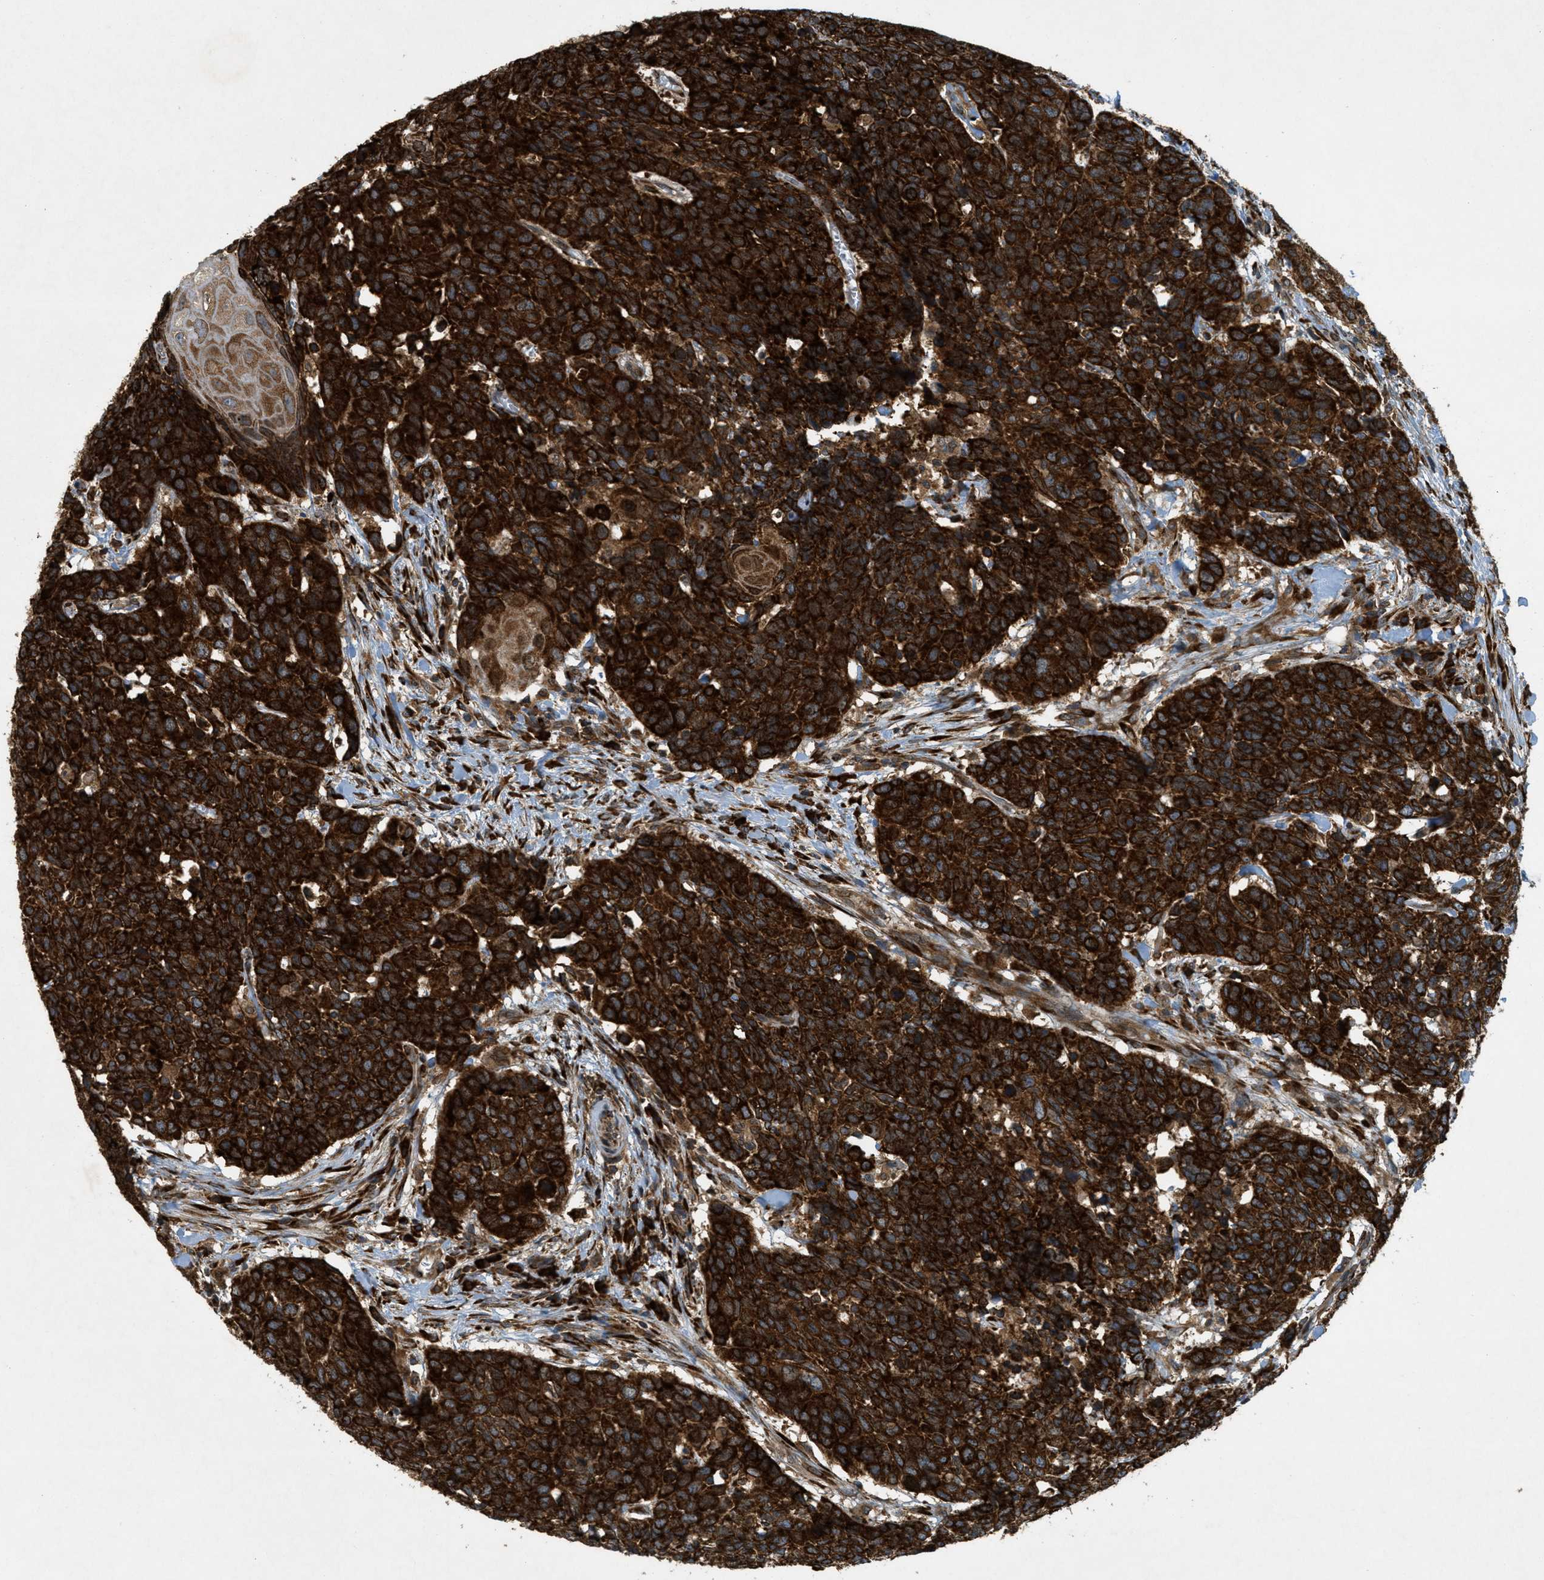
{"staining": {"intensity": "strong", "quantity": ">75%", "location": "cytoplasmic/membranous"}, "tissue": "head and neck cancer", "cell_type": "Tumor cells", "image_type": "cancer", "snomed": [{"axis": "morphology", "description": "Squamous cell carcinoma, NOS"}, {"axis": "topography", "description": "Head-Neck"}], "caption": "This is a histology image of immunohistochemistry staining of squamous cell carcinoma (head and neck), which shows strong positivity in the cytoplasmic/membranous of tumor cells.", "gene": "PCDH18", "patient": {"sex": "male", "age": 66}}